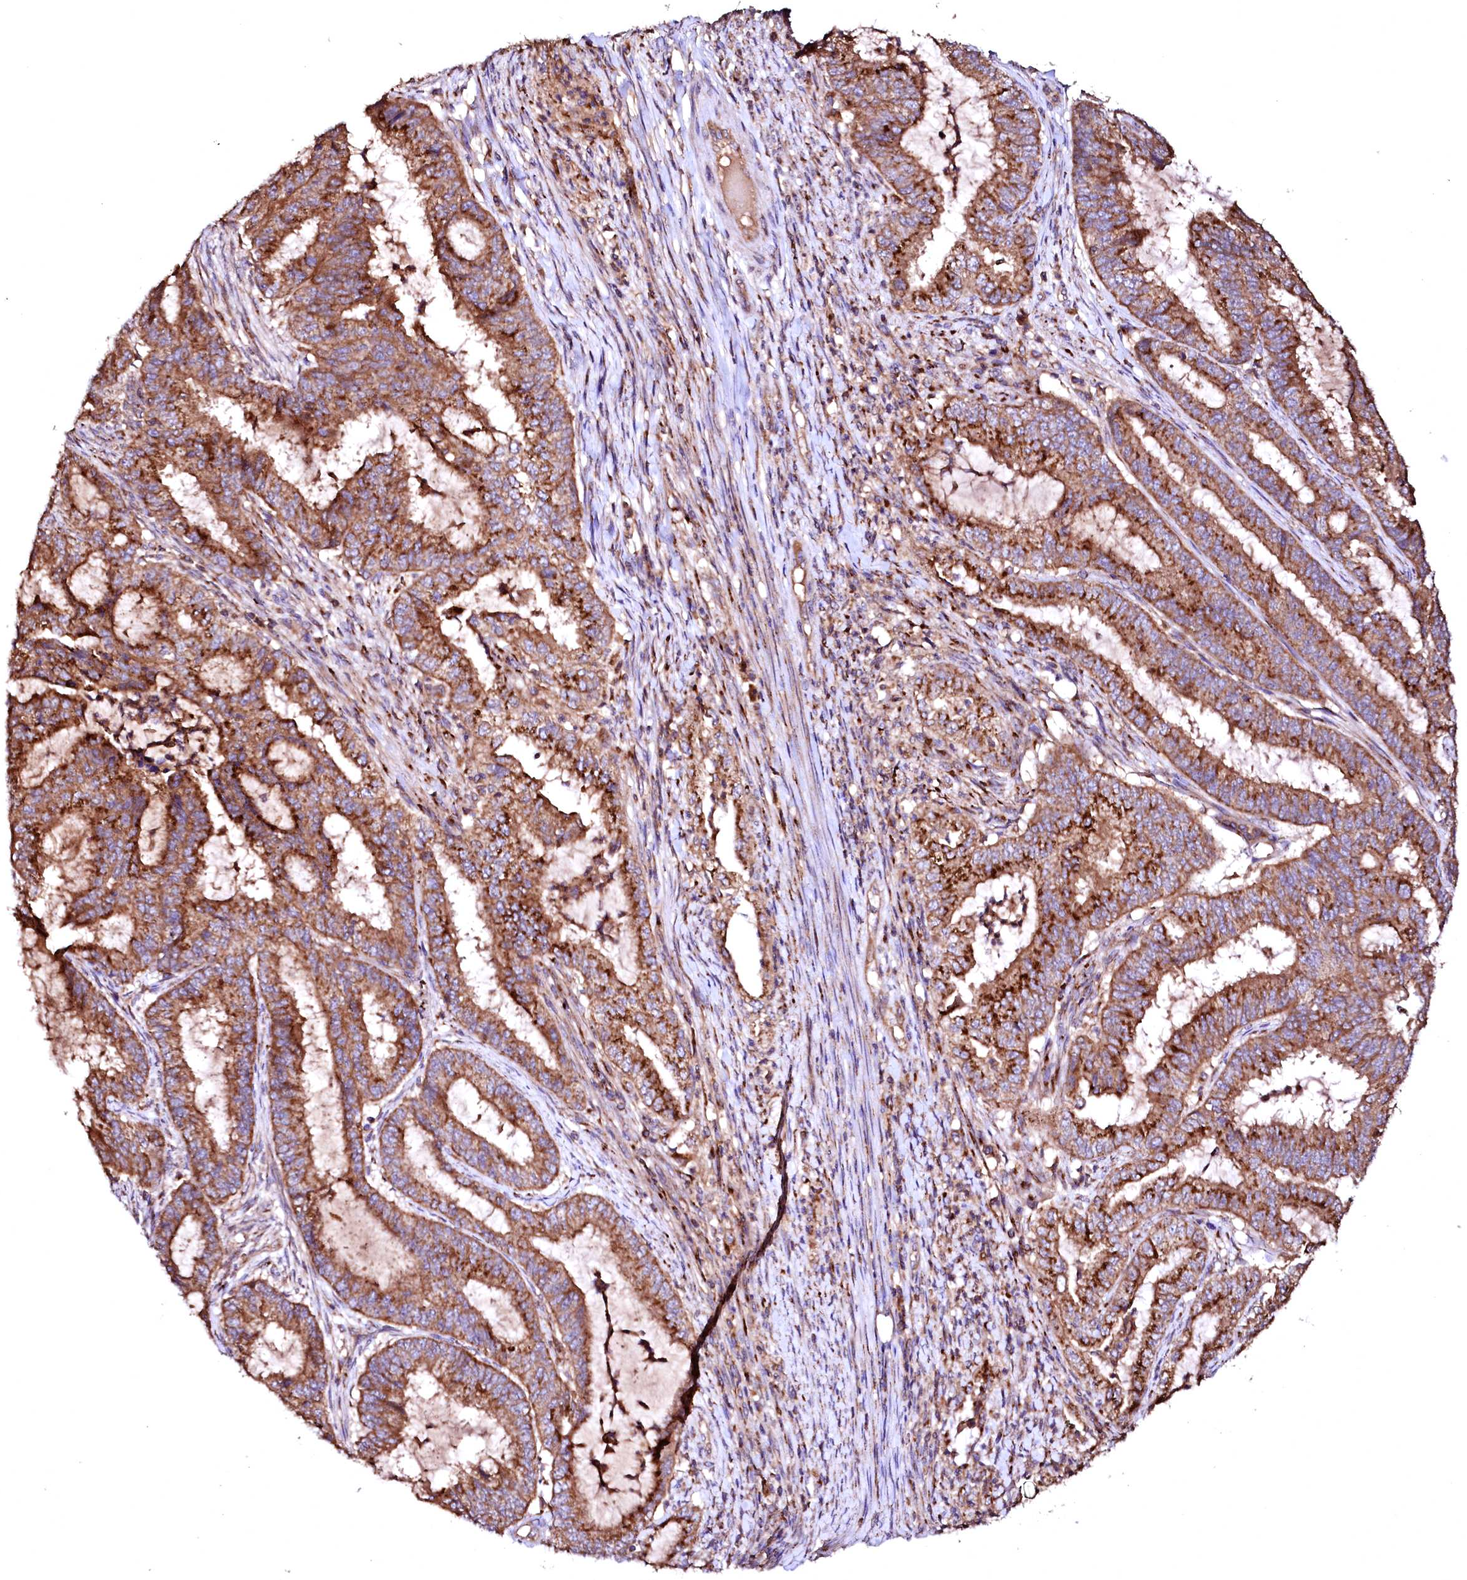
{"staining": {"intensity": "strong", "quantity": ">75%", "location": "cytoplasmic/membranous"}, "tissue": "endometrial cancer", "cell_type": "Tumor cells", "image_type": "cancer", "snomed": [{"axis": "morphology", "description": "Adenocarcinoma, NOS"}, {"axis": "topography", "description": "Endometrium"}], "caption": "Protein analysis of adenocarcinoma (endometrial) tissue reveals strong cytoplasmic/membranous positivity in about >75% of tumor cells. Using DAB (3,3'-diaminobenzidine) (brown) and hematoxylin (blue) stains, captured at high magnification using brightfield microscopy.", "gene": "ST3GAL1", "patient": {"sex": "female", "age": 51}}